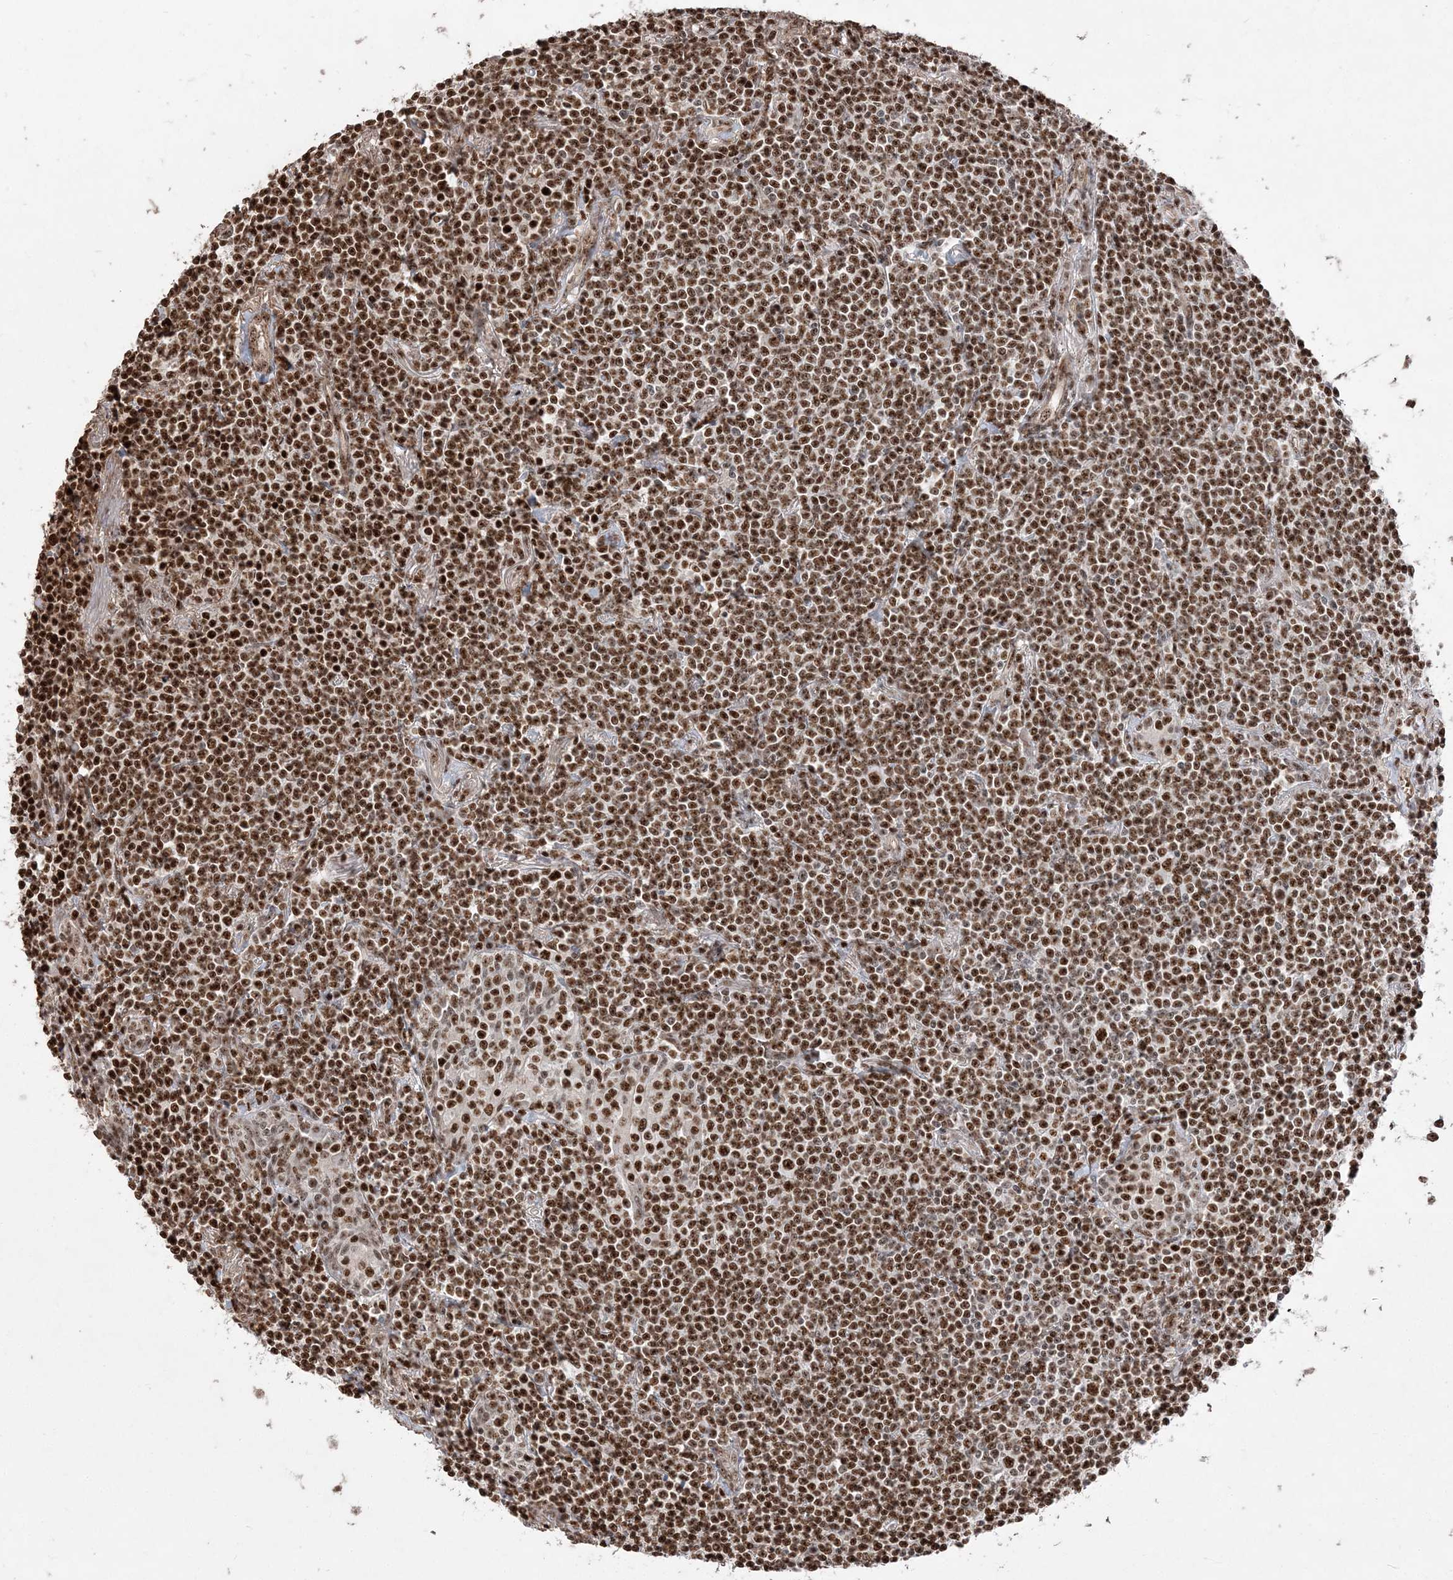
{"staining": {"intensity": "strong", "quantity": ">75%", "location": "nuclear"}, "tissue": "lymphoma", "cell_type": "Tumor cells", "image_type": "cancer", "snomed": [{"axis": "morphology", "description": "Malignant lymphoma, non-Hodgkin's type, Low grade"}, {"axis": "topography", "description": "Lung"}], "caption": "Lymphoma was stained to show a protein in brown. There is high levels of strong nuclear positivity in approximately >75% of tumor cells.", "gene": "RBM17", "patient": {"sex": "female", "age": 71}}